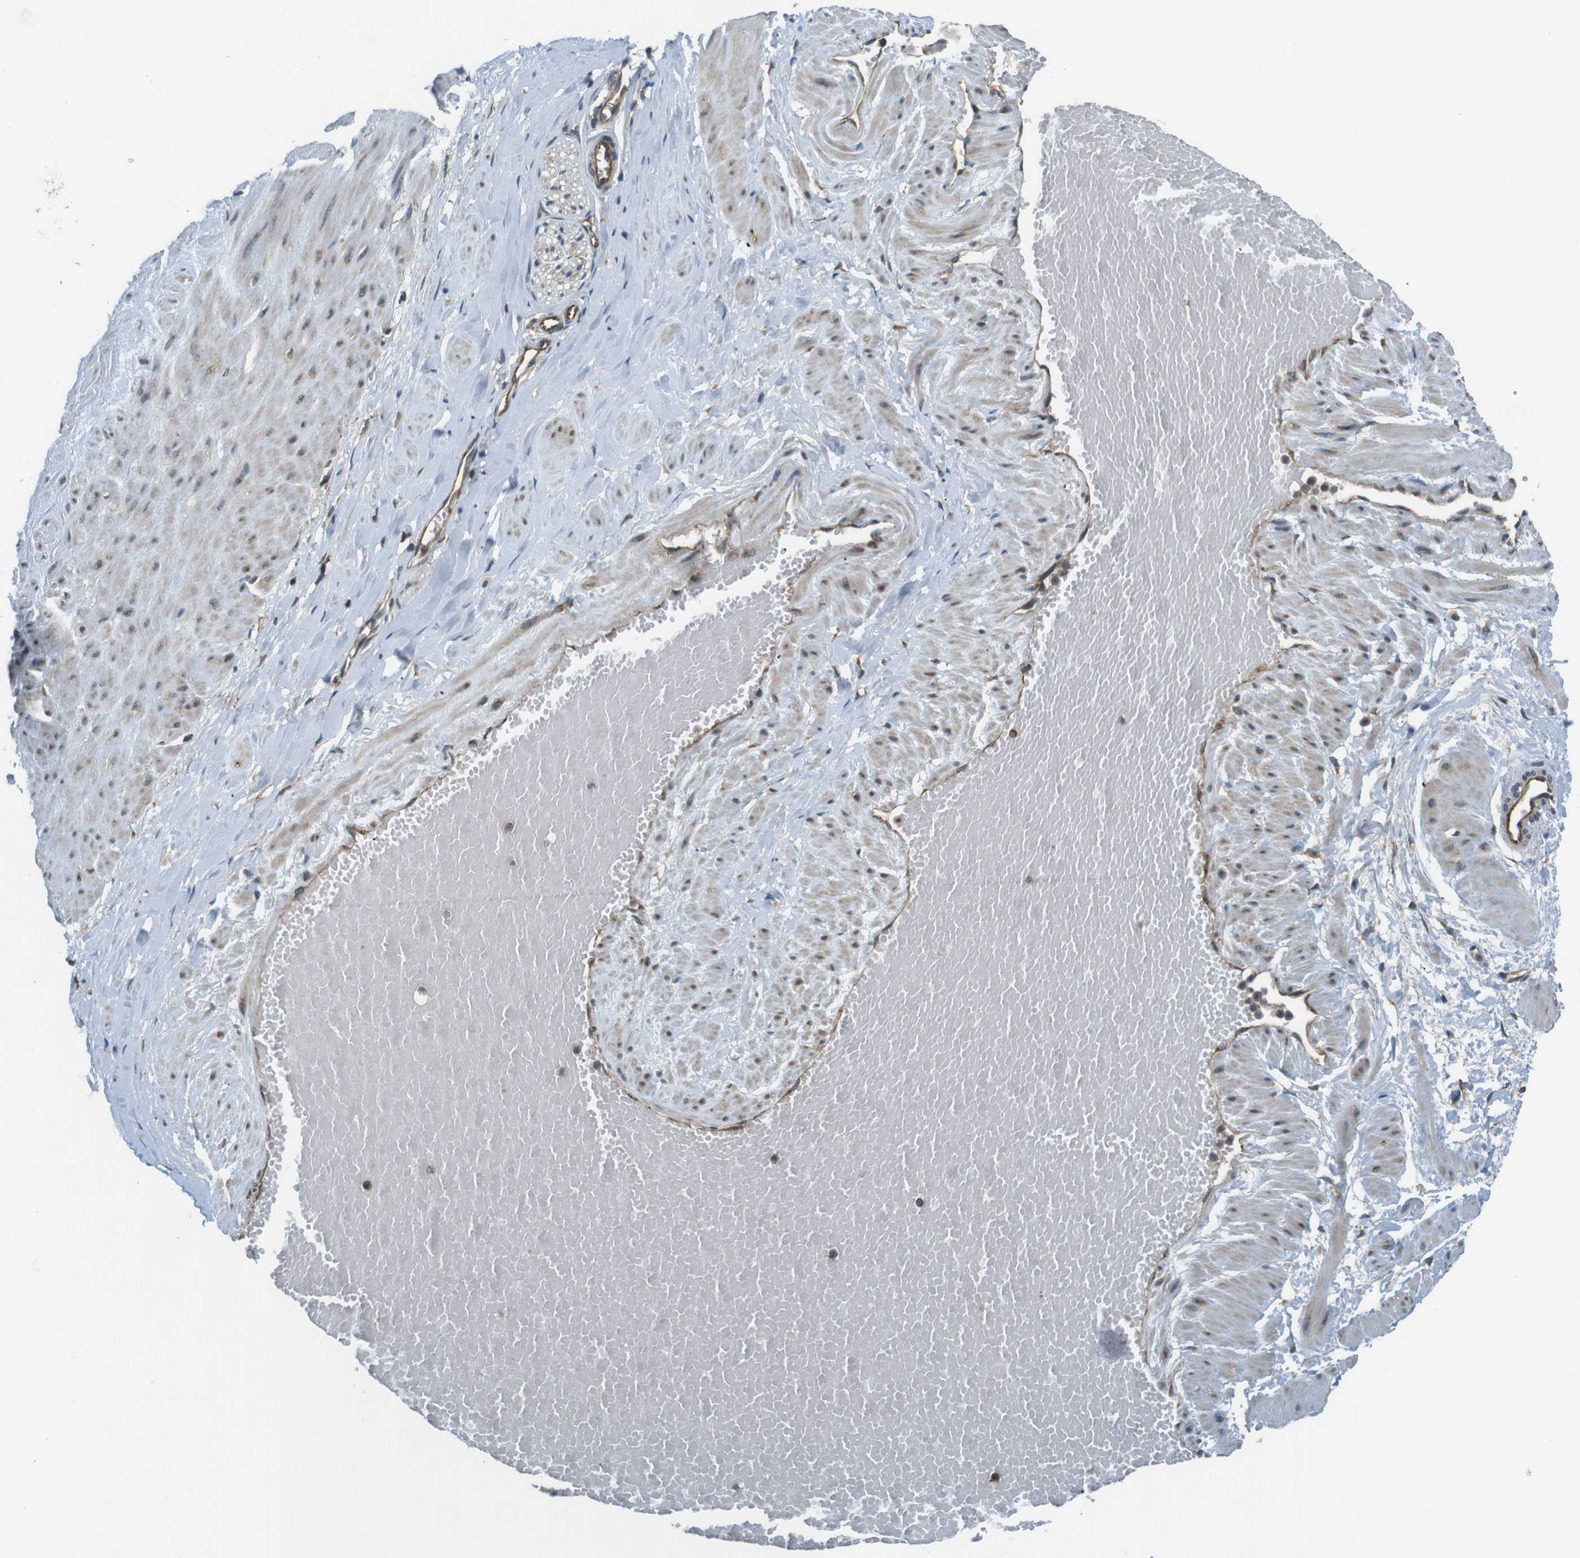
{"staining": {"intensity": "moderate", "quantity": "<25%", "location": "cytoplasmic/membranous"}, "tissue": "adipose tissue", "cell_type": "Adipocytes", "image_type": "normal", "snomed": [{"axis": "morphology", "description": "Normal tissue, NOS"}, {"axis": "topography", "description": "Soft tissue"}, {"axis": "topography", "description": "Vascular tissue"}], "caption": "Unremarkable adipose tissue was stained to show a protein in brown. There is low levels of moderate cytoplasmic/membranous staining in approximately <25% of adipocytes.", "gene": "TSC1", "patient": {"sex": "female", "age": 35}}